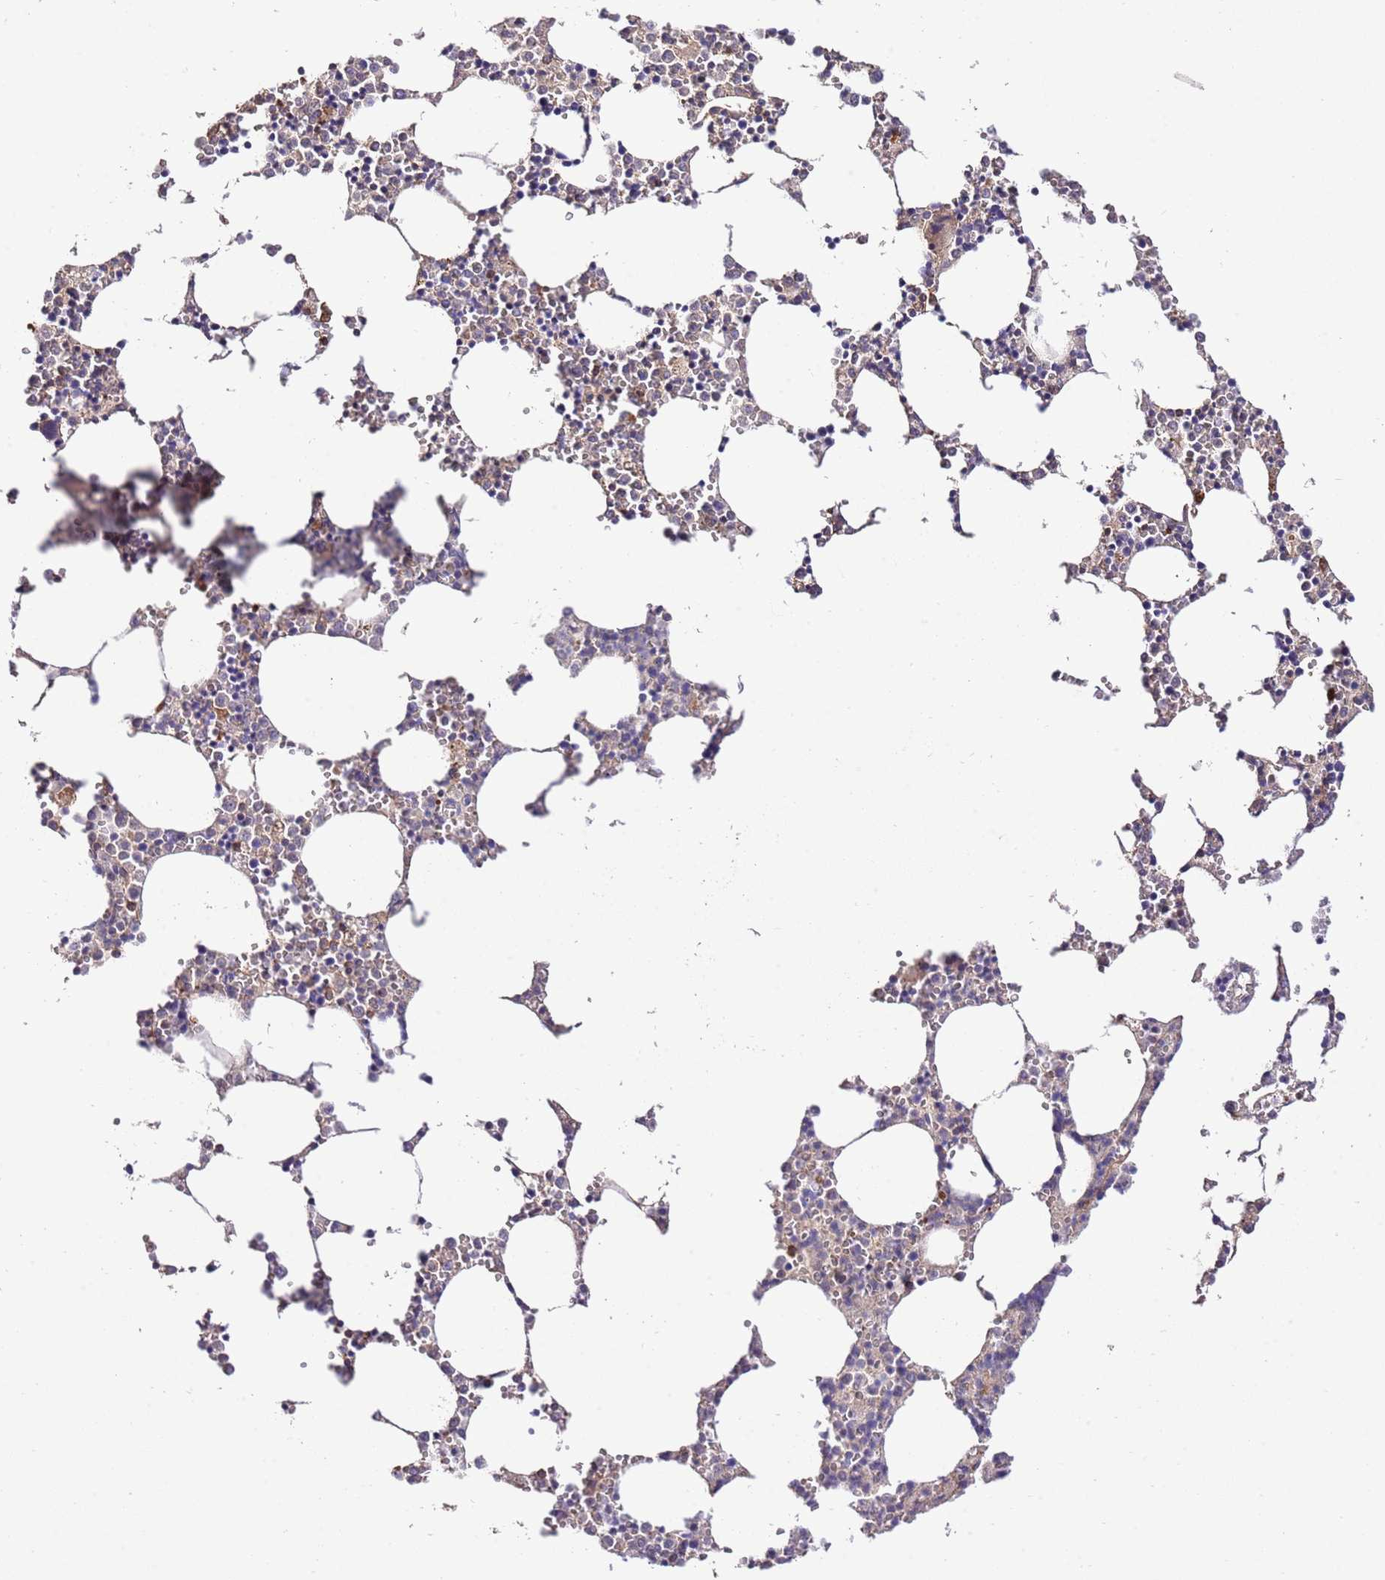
{"staining": {"intensity": "moderate", "quantity": "25%-75%", "location": "cytoplasmic/membranous"}, "tissue": "bone marrow", "cell_type": "Hematopoietic cells", "image_type": "normal", "snomed": [{"axis": "morphology", "description": "Normal tissue, NOS"}, {"axis": "topography", "description": "Bone marrow"}], "caption": "The histopathology image shows immunohistochemical staining of benign bone marrow. There is moderate cytoplasmic/membranous positivity is appreciated in approximately 25%-75% of hematopoietic cells.", "gene": "EFHD1", "patient": {"sex": "female", "age": 64}}